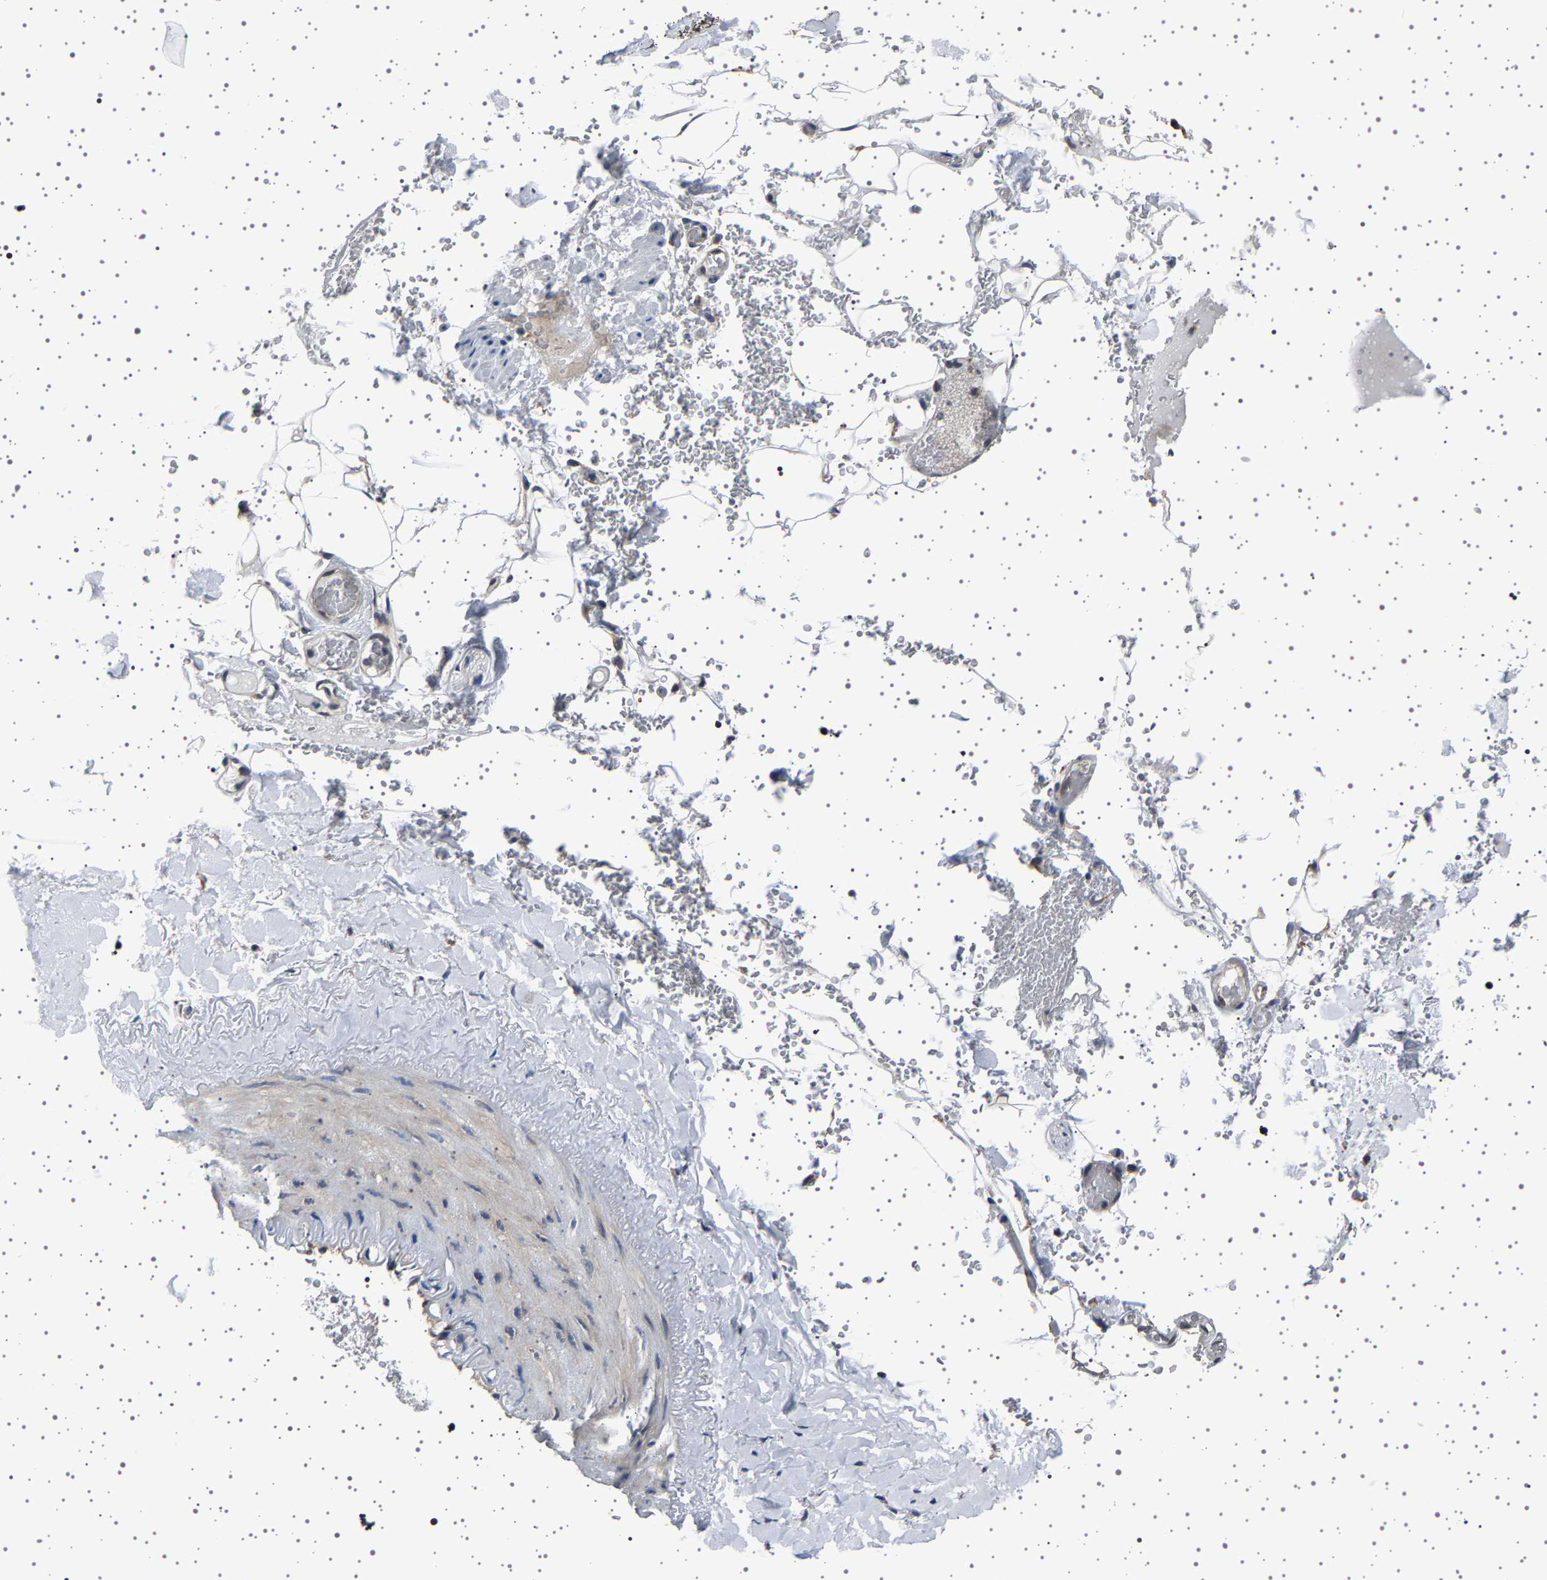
{"staining": {"intensity": "negative", "quantity": "none", "location": "none"}, "tissue": "adipose tissue", "cell_type": "Adipocytes", "image_type": "normal", "snomed": [{"axis": "morphology", "description": "Normal tissue, NOS"}, {"axis": "topography", "description": "Peripheral nerve tissue"}], "caption": "This image is of normal adipose tissue stained with immunohistochemistry to label a protein in brown with the nuclei are counter-stained blue. There is no staining in adipocytes.", "gene": "IL10RB", "patient": {"sex": "male", "age": 70}}